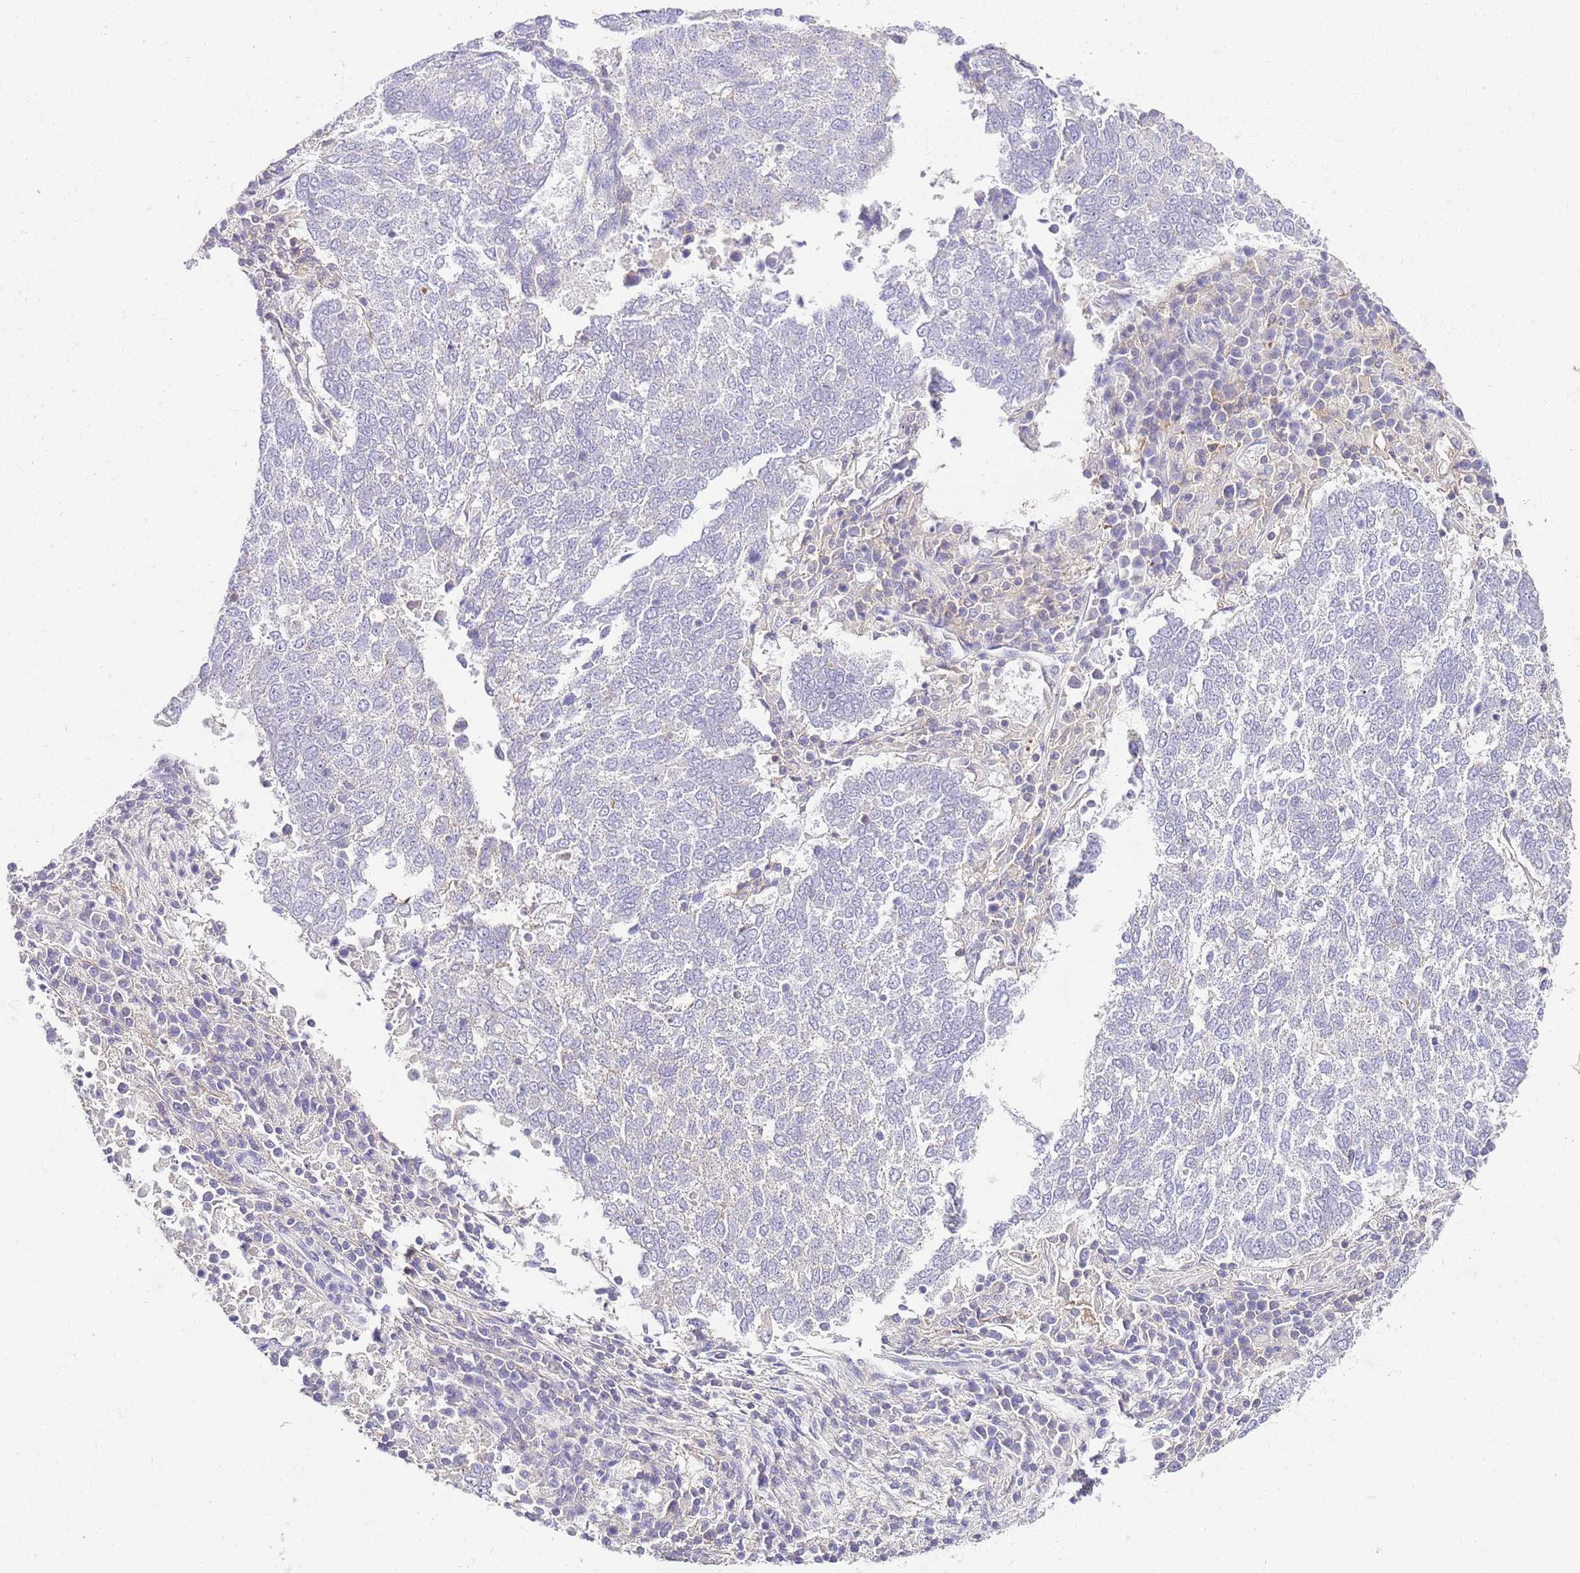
{"staining": {"intensity": "negative", "quantity": "none", "location": "none"}, "tissue": "lung cancer", "cell_type": "Tumor cells", "image_type": "cancer", "snomed": [{"axis": "morphology", "description": "Squamous cell carcinoma, NOS"}, {"axis": "topography", "description": "Lung"}], "caption": "Tumor cells show no significant protein positivity in lung cancer.", "gene": "EFHD1", "patient": {"sex": "male", "age": 73}}